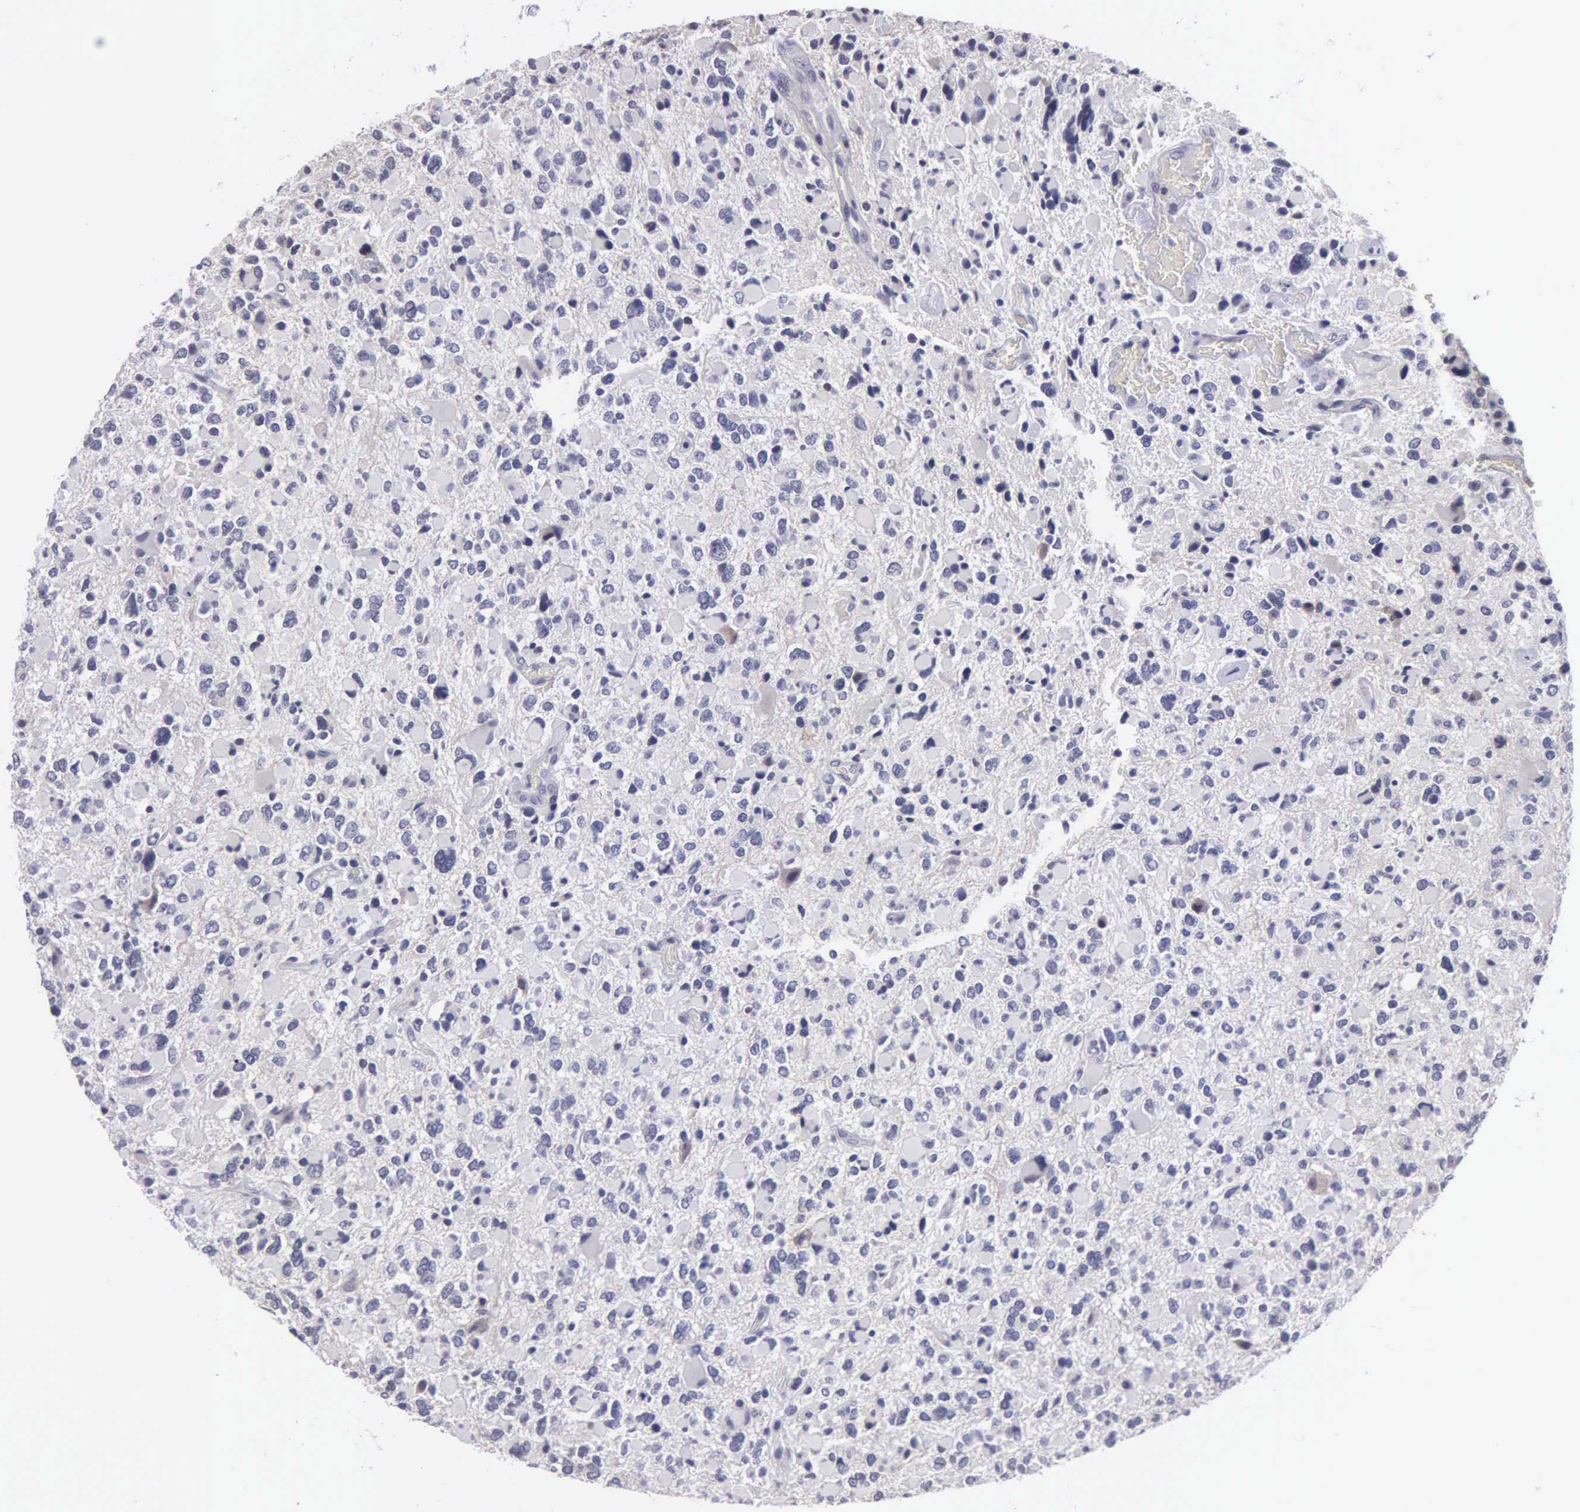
{"staining": {"intensity": "negative", "quantity": "none", "location": "none"}, "tissue": "glioma", "cell_type": "Tumor cells", "image_type": "cancer", "snomed": [{"axis": "morphology", "description": "Glioma, malignant, High grade"}, {"axis": "topography", "description": "Brain"}], "caption": "The IHC image has no significant expression in tumor cells of high-grade glioma (malignant) tissue.", "gene": "BRD1", "patient": {"sex": "female", "age": 37}}